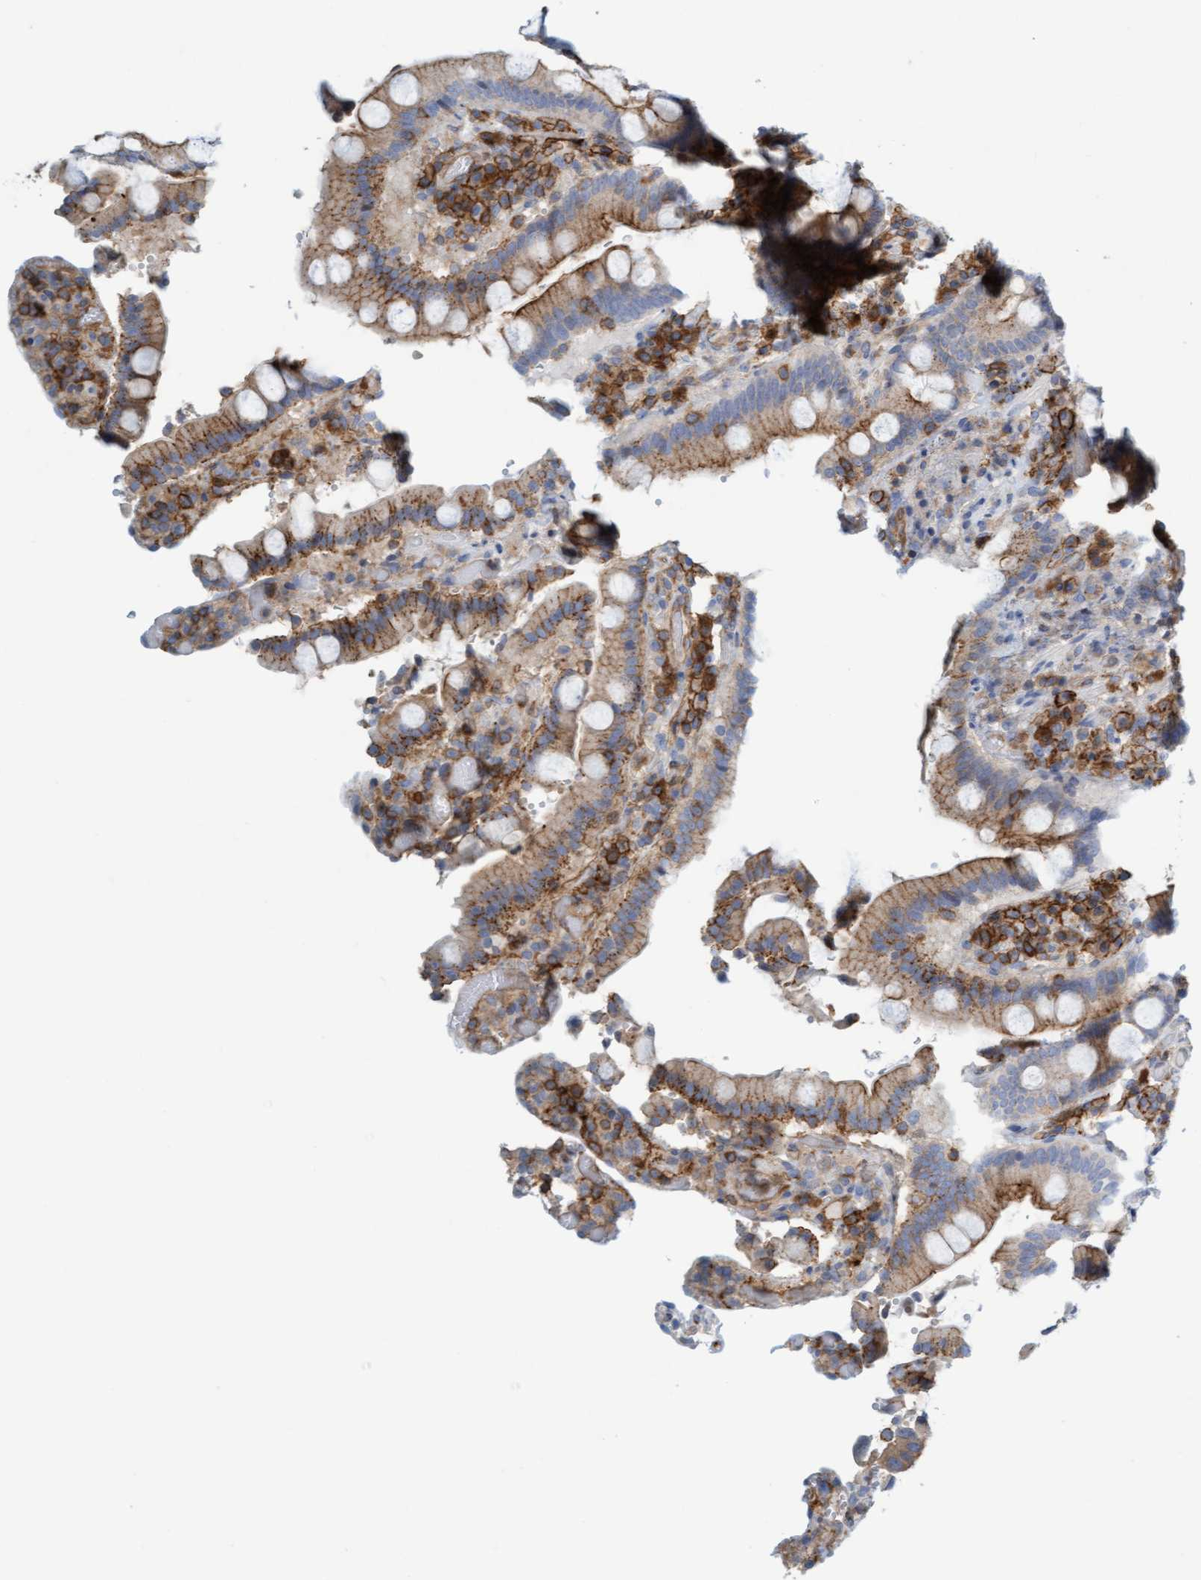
{"staining": {"intensity": "moderate", "quantity": "25%-75%", "location": "cytoplasmic/membranous"}, "tissue": "duodenum", "cell_type": "Glandular cells", "image_type": "normal", "snomed": [{"axis": "morphology", "description": "Normal tissue, NOS"}, {"axis": "topography", "description": "Small intestine, NOS"}], "caption": "Normal duodenum reveals moderate cytoplasmic/membranous expression in about 25%-75% of glandular cells The staining was performed using DAB (3,3'-diaminobenzidine) to visualize the protein expression in brown, while the nuclei were stained in blue with hematoxylin (Magnification: 20x)..", "gene": "PRKD2", "patient": {"sex": "female", "age": 71}}